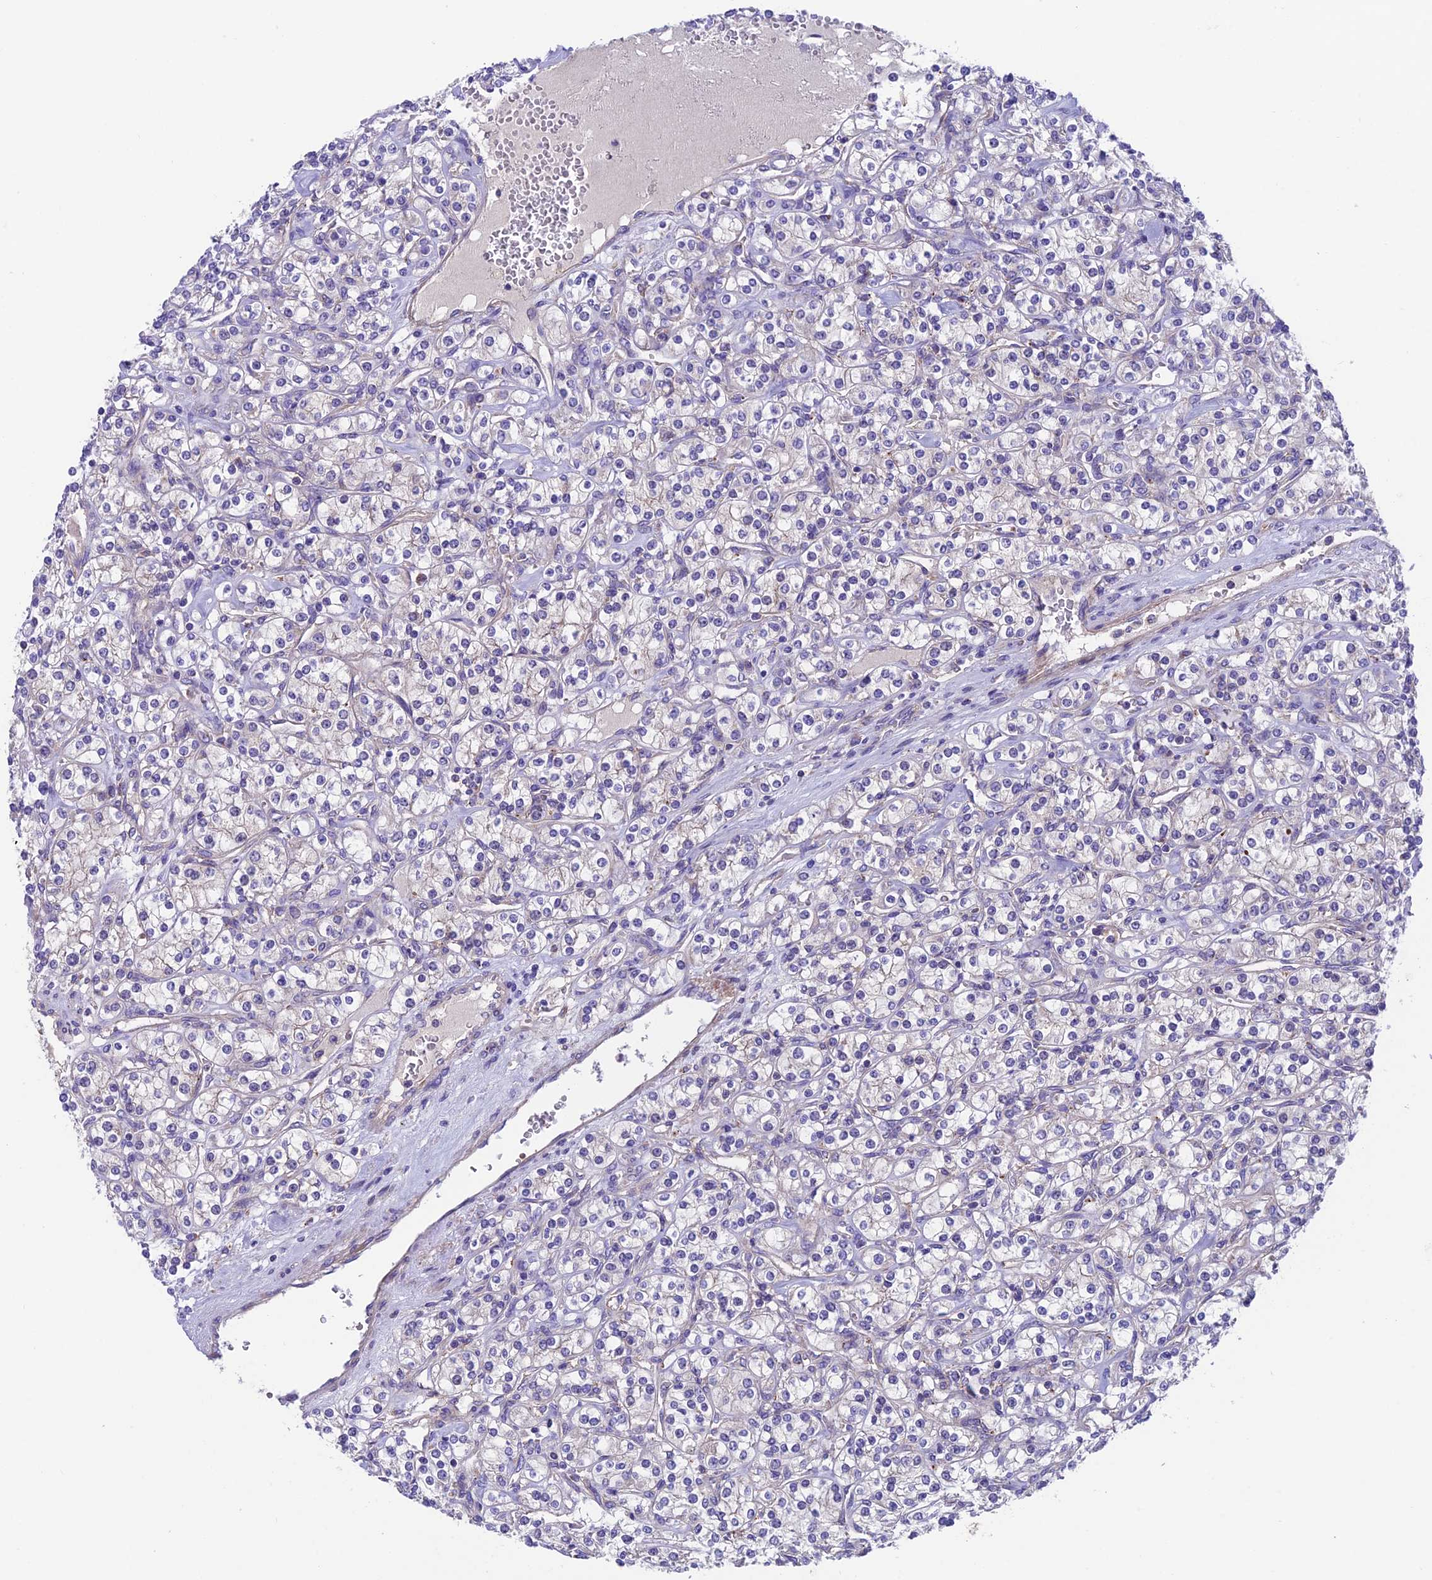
{"staining": {"intensity": "negative", "quantity": "none", "location": "none"}, "tissue": "renal cancer", "cell_type": "Tumor cells", "image_type": "cancer", "snomed": [{"axis": "morphology", "description": "Adenocarcinoma, NOS"}, {"axis": "topography", "description": "Kidney"}], "caption": "A micrograph of renal cancer stained for a protein reveals no brown staining in tumor cells. The staining was performed using DAB to visualize the protein expression in brown, while the nuclei were stained in blue with hematoxylin (Magnification: 20x).", "gene": "VPS16", "patient": {"sex": "male", "age": 77}}